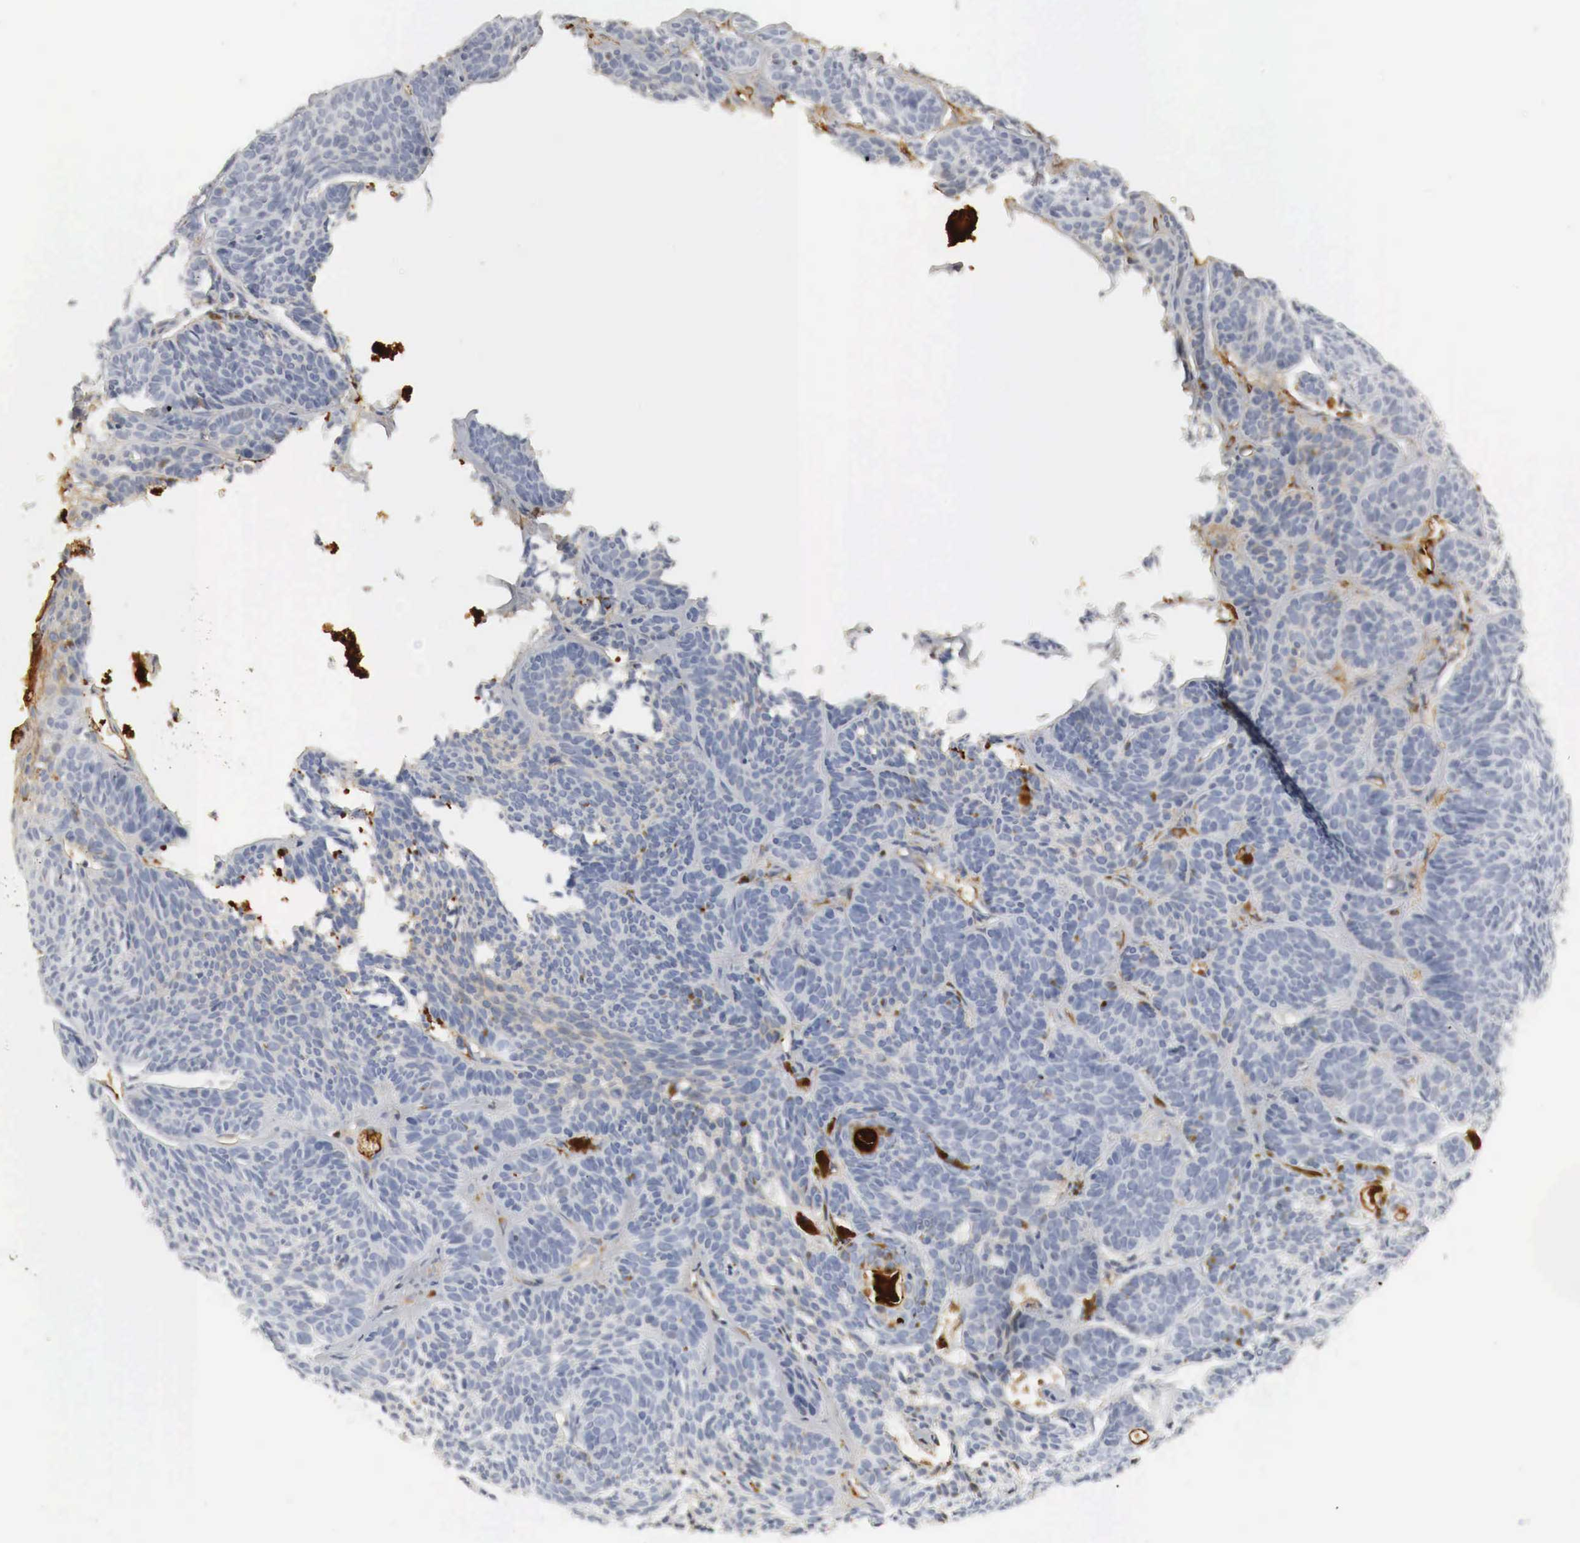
{"staining": {"intensity": "negative", "quantity": "none", "location": "none"}, "tissue": "skin cancer", "cell_type": "Tumor cells", "image_type": "cancer", "snomed": [{"axis": "morphology", "description": "Basal cell carcinoma"}, {"axis": "topography", "description": "Skin"}], "caption": "A photomicrograph of skin cancer stained for a protein shows no brown staining in tumor cells. The staining was performed using DAB to visualize the protein expression in brown, while the nuclei were stained in blue with hematoxylin (Magnification: 20x).", "gene": "IGLC3", "patient": {"sex": "female", "age": 62}}